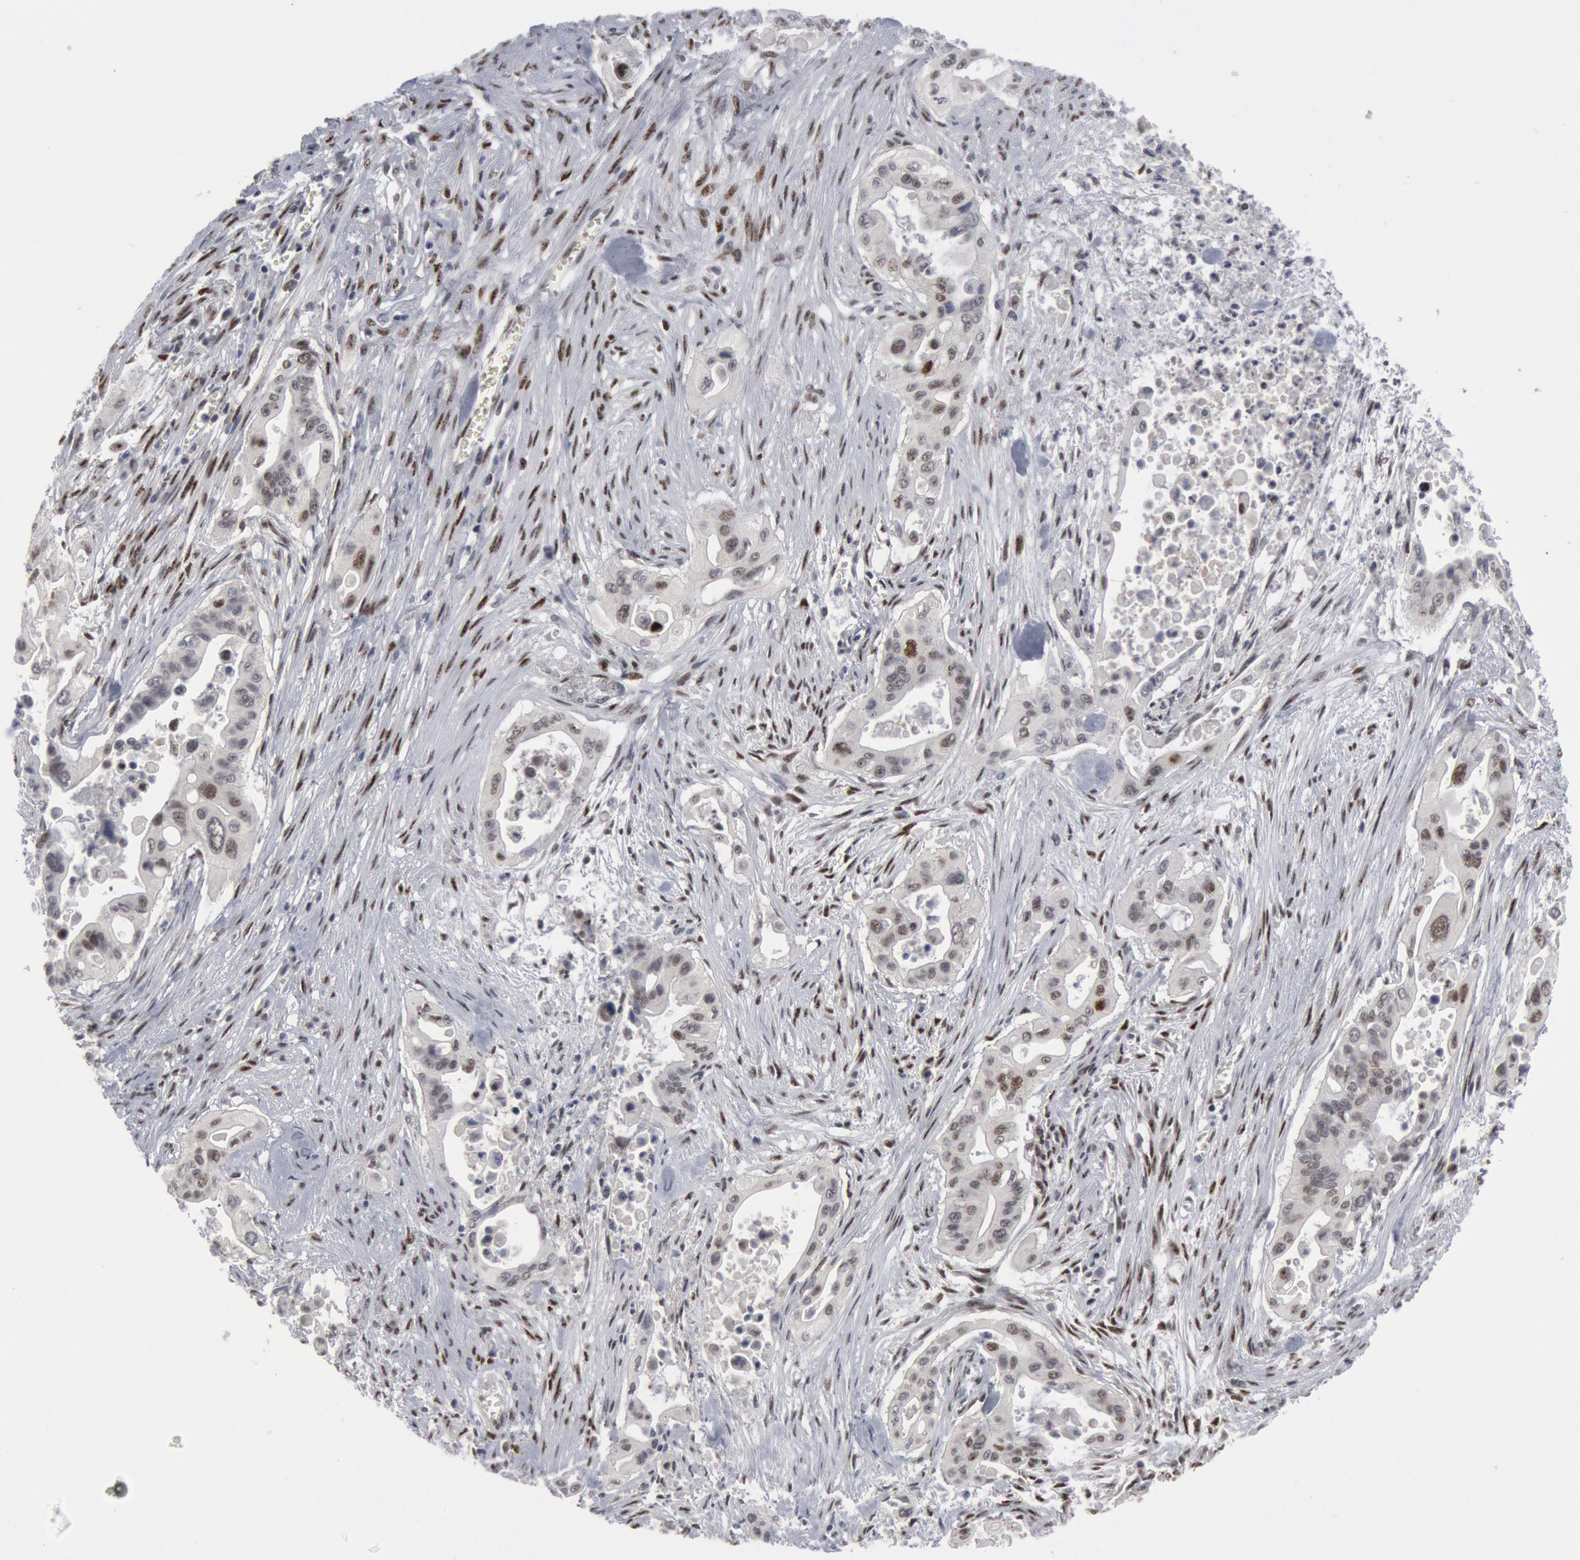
{"staining": {"intensity": "weak", "quantity": "<25%", "location": "nuclear"}, "tissue": "pancreatic cancer", "cell_type": "Tumor cells", "image_type": "cancer", "snomed": [{"axis": "morphology", "description": "Adenocarcinoma, NOS"}, {"axis": "topography", "description": "Pancreas"}], "caption": "Tumor cells show no significant protein staining in pancreatic adenocarcinoma. The staining is performed using DAB (3,3'-diaminobenzidine) brown chromogen with nuclei counter-stained in using hematoxylin.", "gene": "FOXO1", "patient": {"sex": "male", "age": 77}}